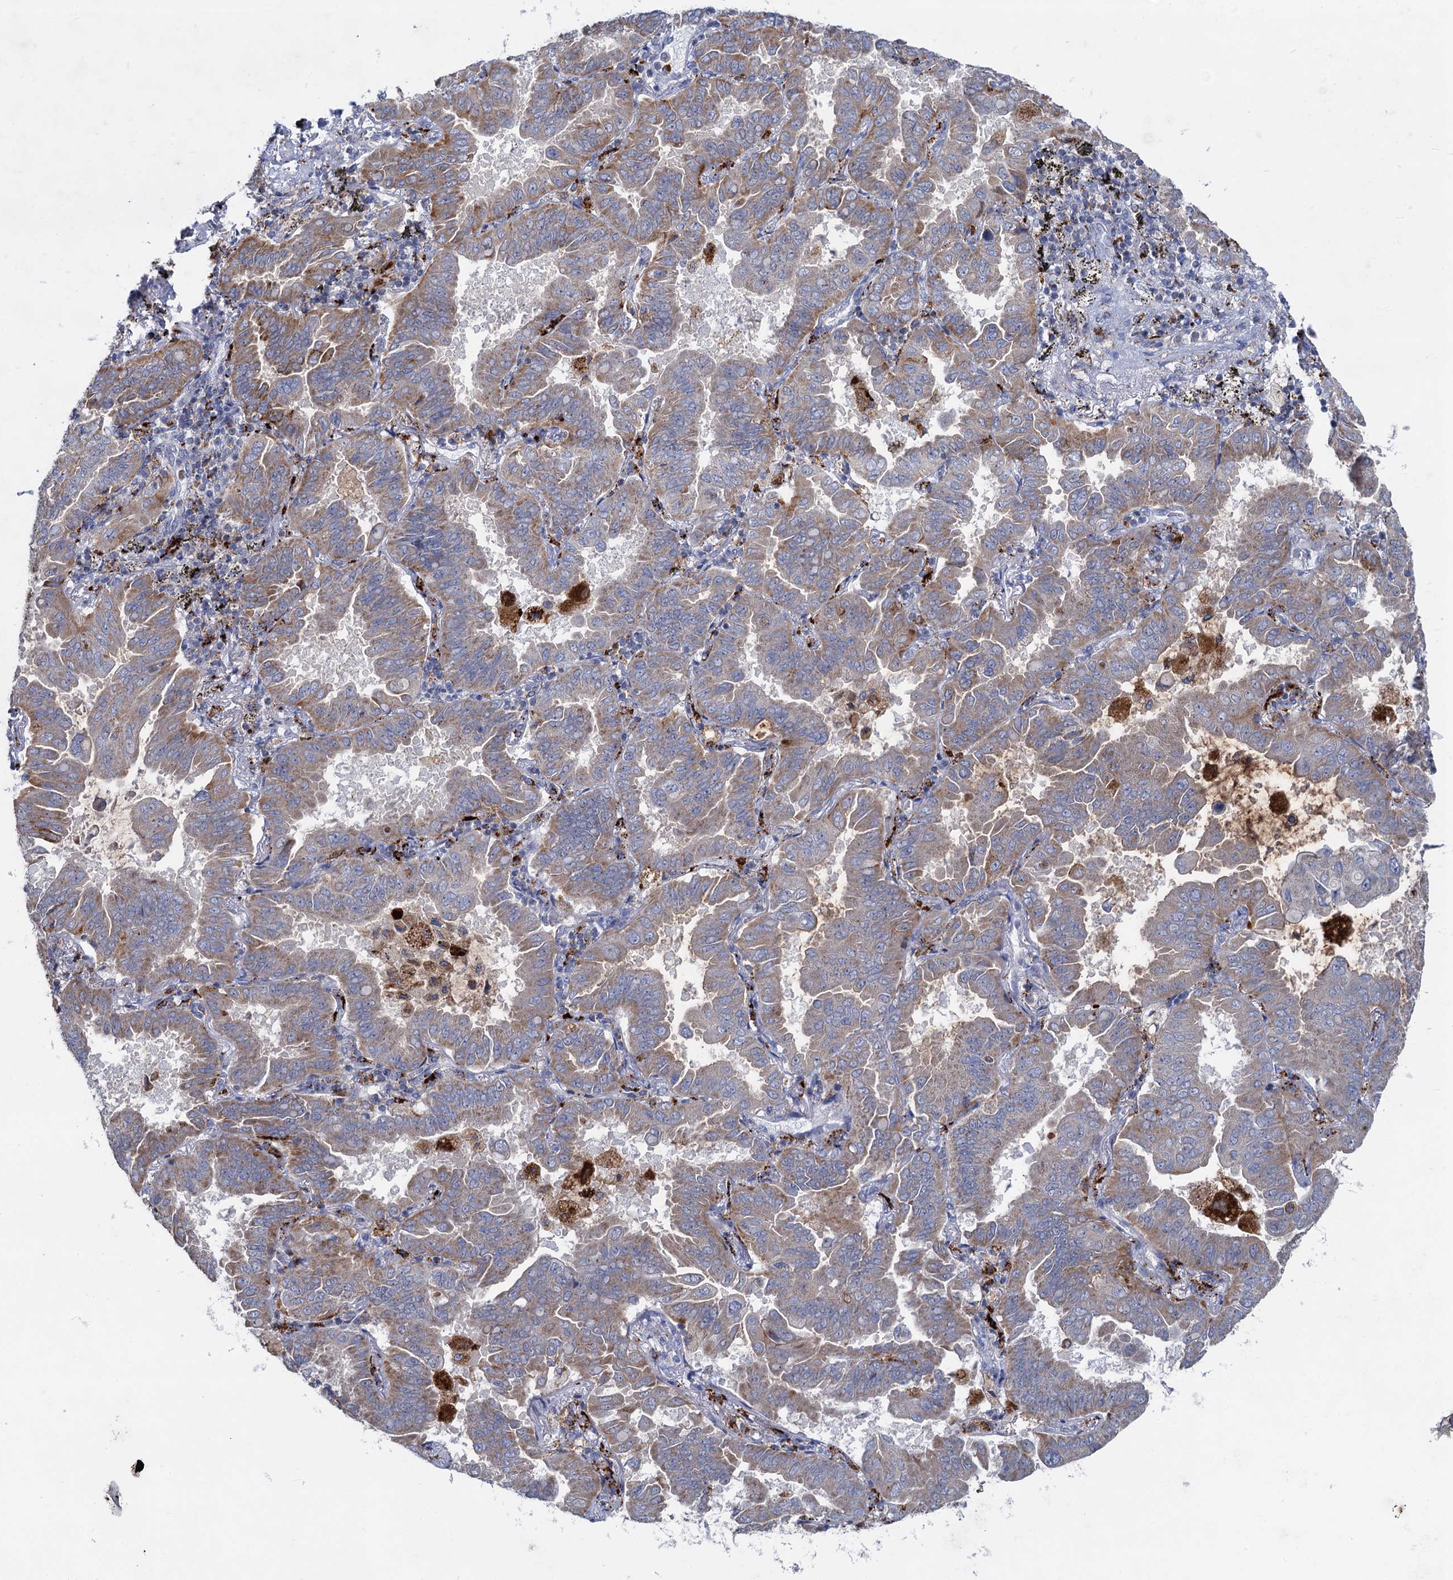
{"staining": {"intensity": "weak", "quantity": "25%-75%", "location": "cytoplasmic/membranous"}, "tissue": "lung cancer", "cell_type": "Tumor cells", "image_type": "cancer", "snomed": [{"axis": "morphology", "description": "Adenocarcinoma, NOS"}, {"axis": "topography", "description": "Lung"}], "caption": "The histopathology image reveals staining of lung adenocarcinoma, revealing weak cytoplasmic/membranous protein staining (brown color) within tumor cells.", "gene": "ANKS3", "patient": {"sex": "male", "age": 64}}